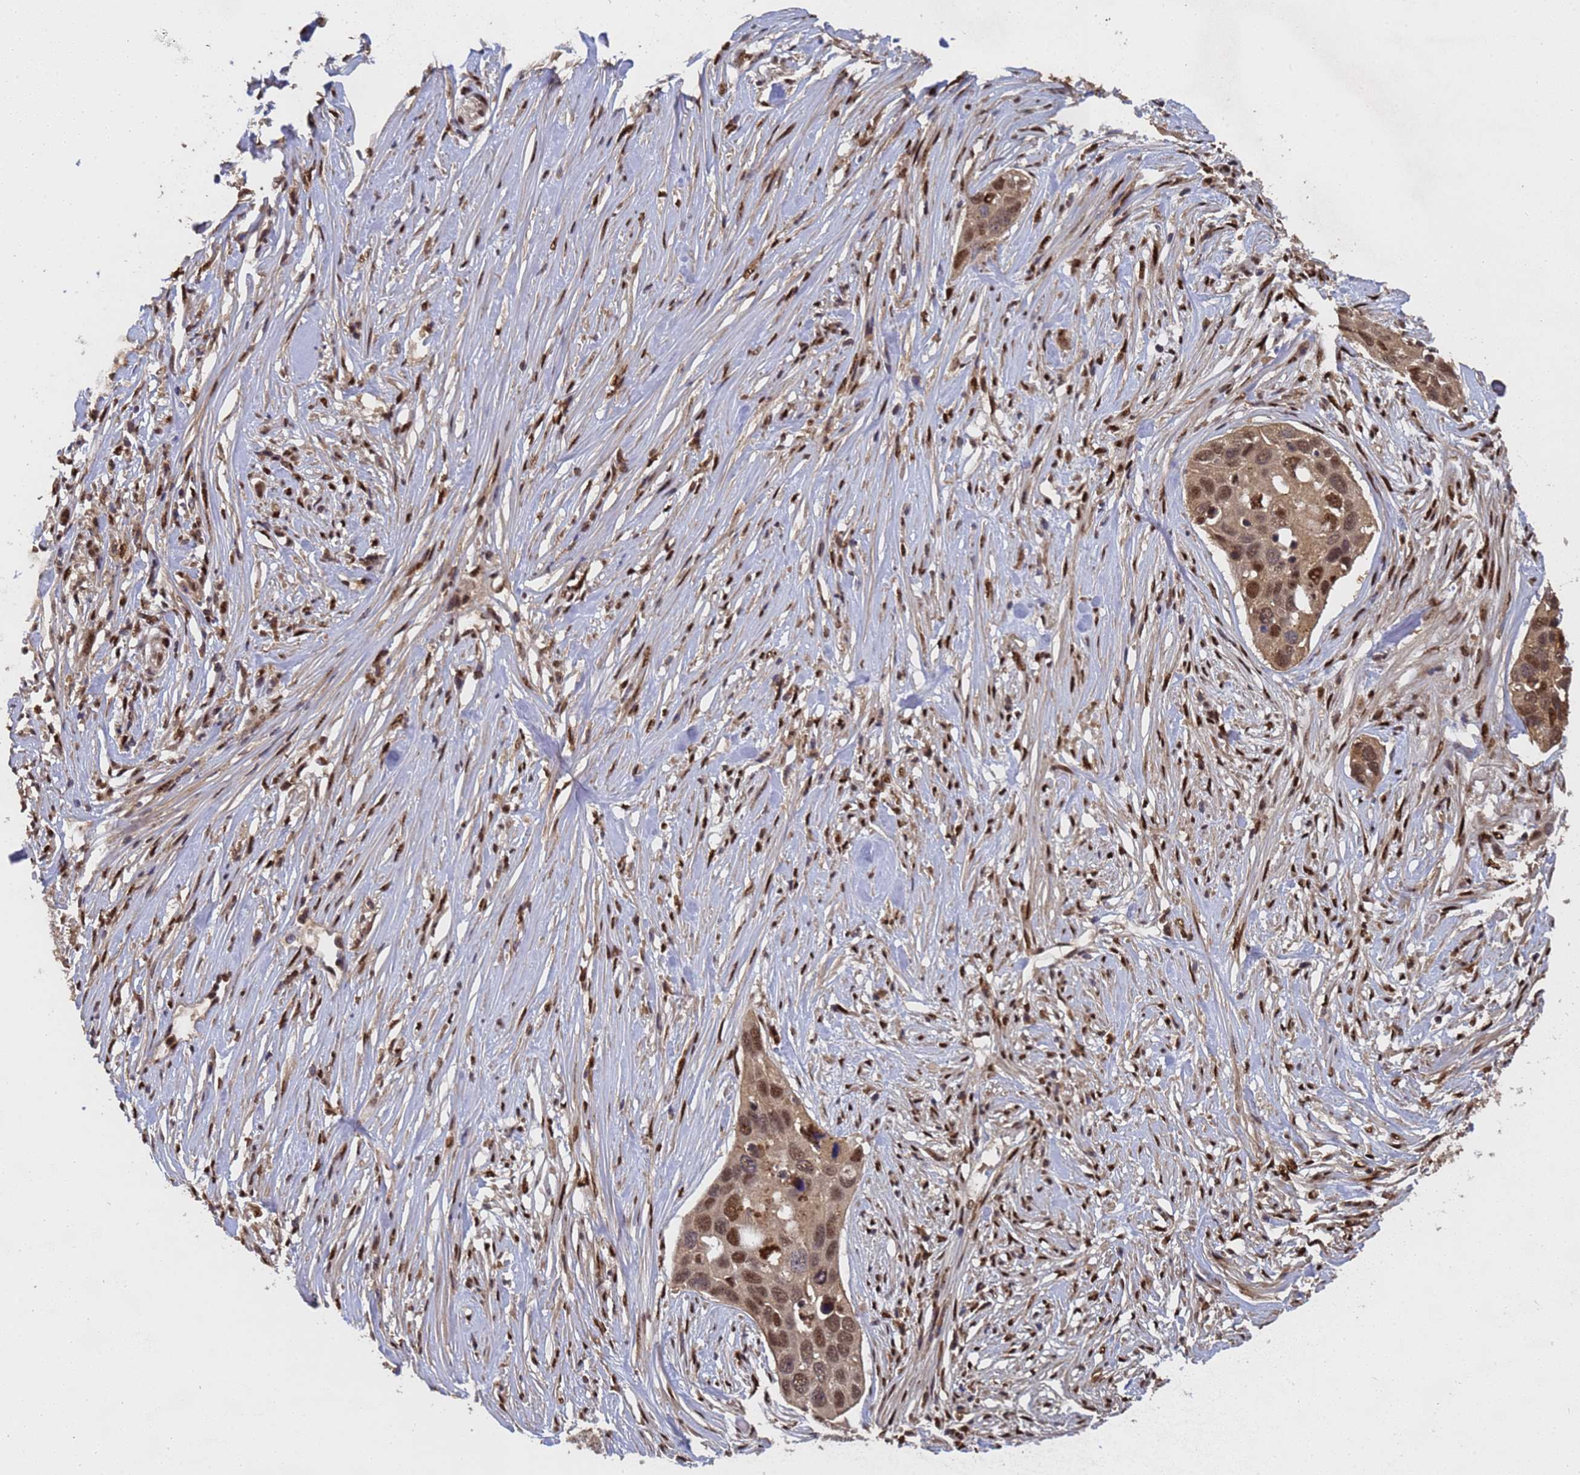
{"staining": {"intensity": "moderate", "quantity": ">75%", "location": "cytoplasmic/membranous,nuclear"}, "tissue": "pancreatic cancer", "cell_type": "Tumor cells", "image_type": "cancer", "snomed": [{"axis": "morphology", "description": "Adenocarcinoma, NOS"}, {"axis": "topography", "description": "Pancreas"}], "caption": "Protein expression analysis of human pancreatic cancer reveals moderate cytoplasmic/membranous and nuclear expression in about >75% of tumor cells.", "gene": "SECISBP2", "patient": {"sex": "female", "age": 60}}